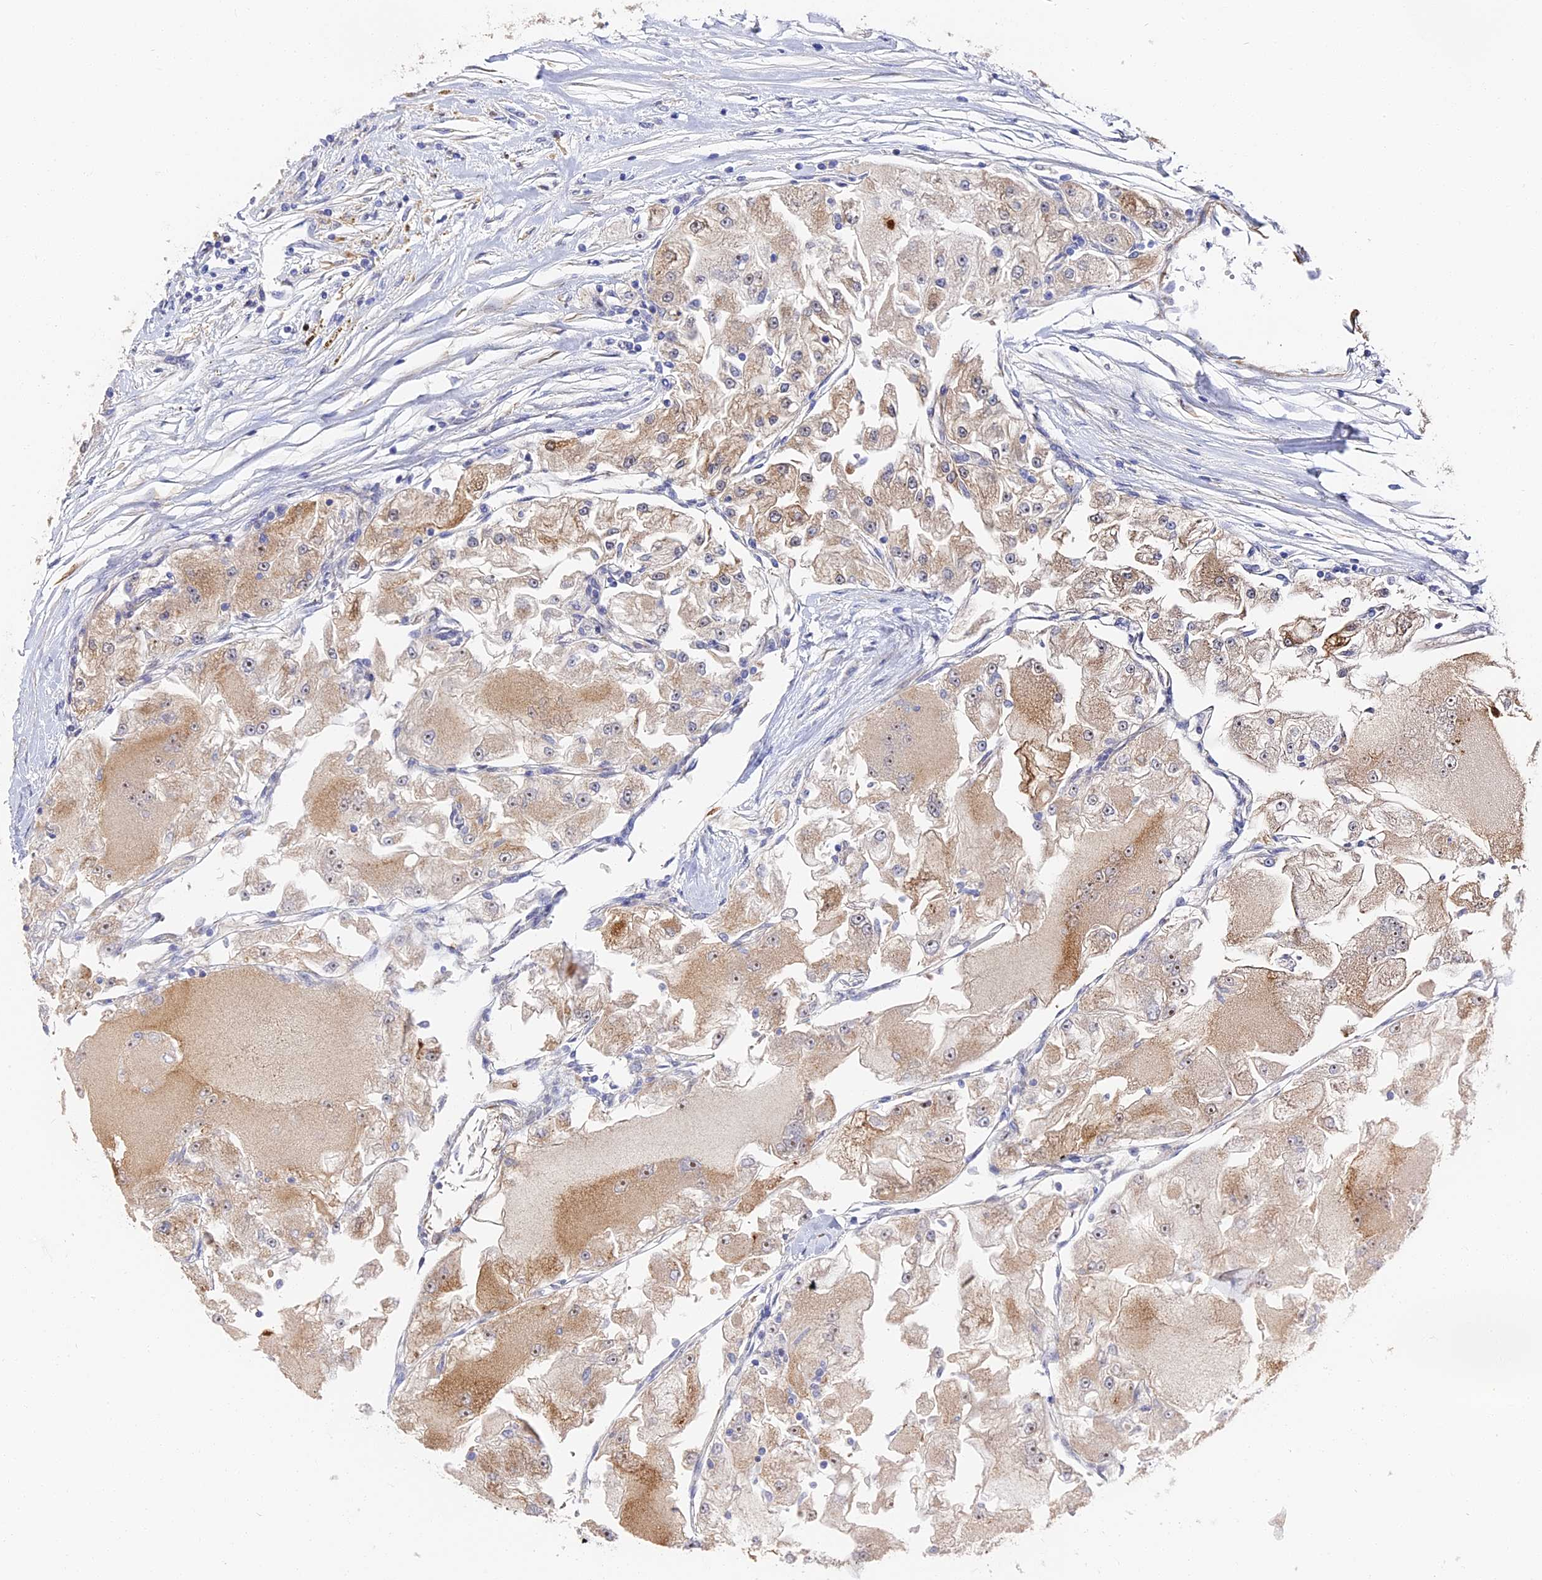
{"staining": {"intensity": "moderate", "quantity": "25%-75%", "location": "cytoplasmic/membranous,nuclear"}, "tissue": "renal cancer", "cell_type": "Tumor cells", "image_type": "cancer", "snomed": [{"axis": "morphology", "description": "Adenocarcinoma, NOS"}, {"axis": "topography", "description": "Kidney"}], "caption": "Protein expression analysis of human renal cancer reveals moderate cytoplasmic/membranous and nuclear expression in approximately 25%-75% of tumor cells.", "gene": "CCDC113", "patient": {"sex": "female", "age": 72}}